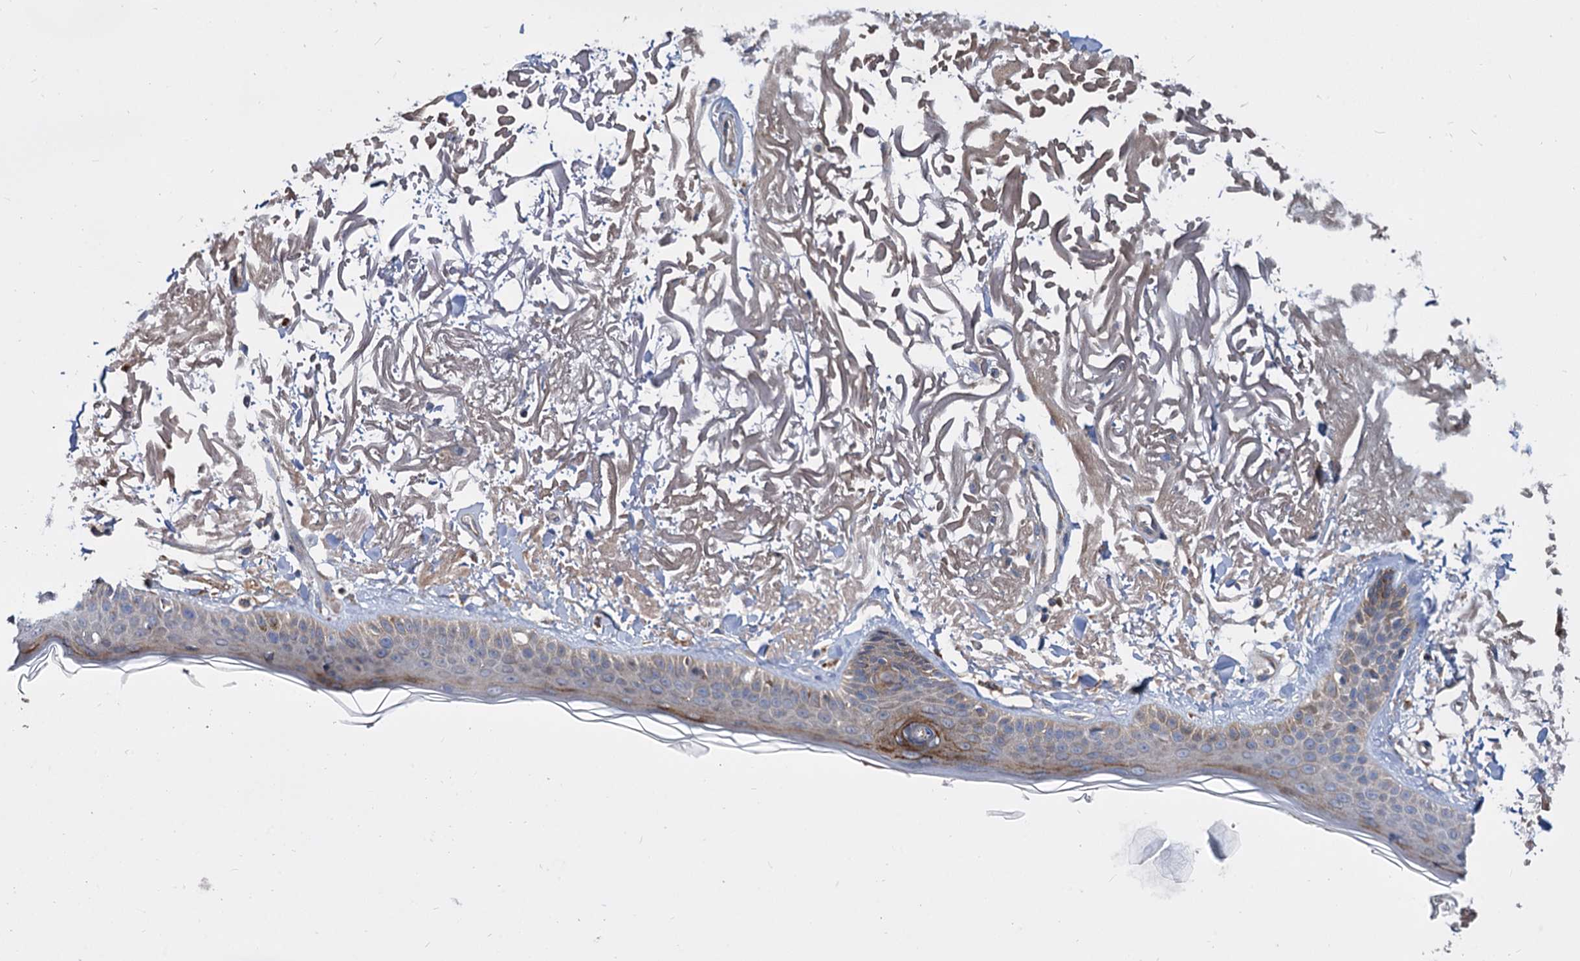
{"staining": {"intensity": "weak", "quantity": ">75%", "location": "cytoplasmic/membranous"}, "tissue": "skin", "cell_type": "Fibroblasts", "image_type": "normal", "snomed": [{"axis": "morphology", "description": "Normal tissue, NOS"}, {"axis": "topography", "description": "Skin"}, {"axis": "topography", "description": "Skeletal muscle"}], "caption": "IHC micrograph of unremarkable human skin stained for a protein (brown), which exhibits low levels of weak cytoplasmic/membranous positivity in approximately >75% of fibroblasts.", "gene": "ALKBH7", "patient": {"sex": "male", "age": 83}}